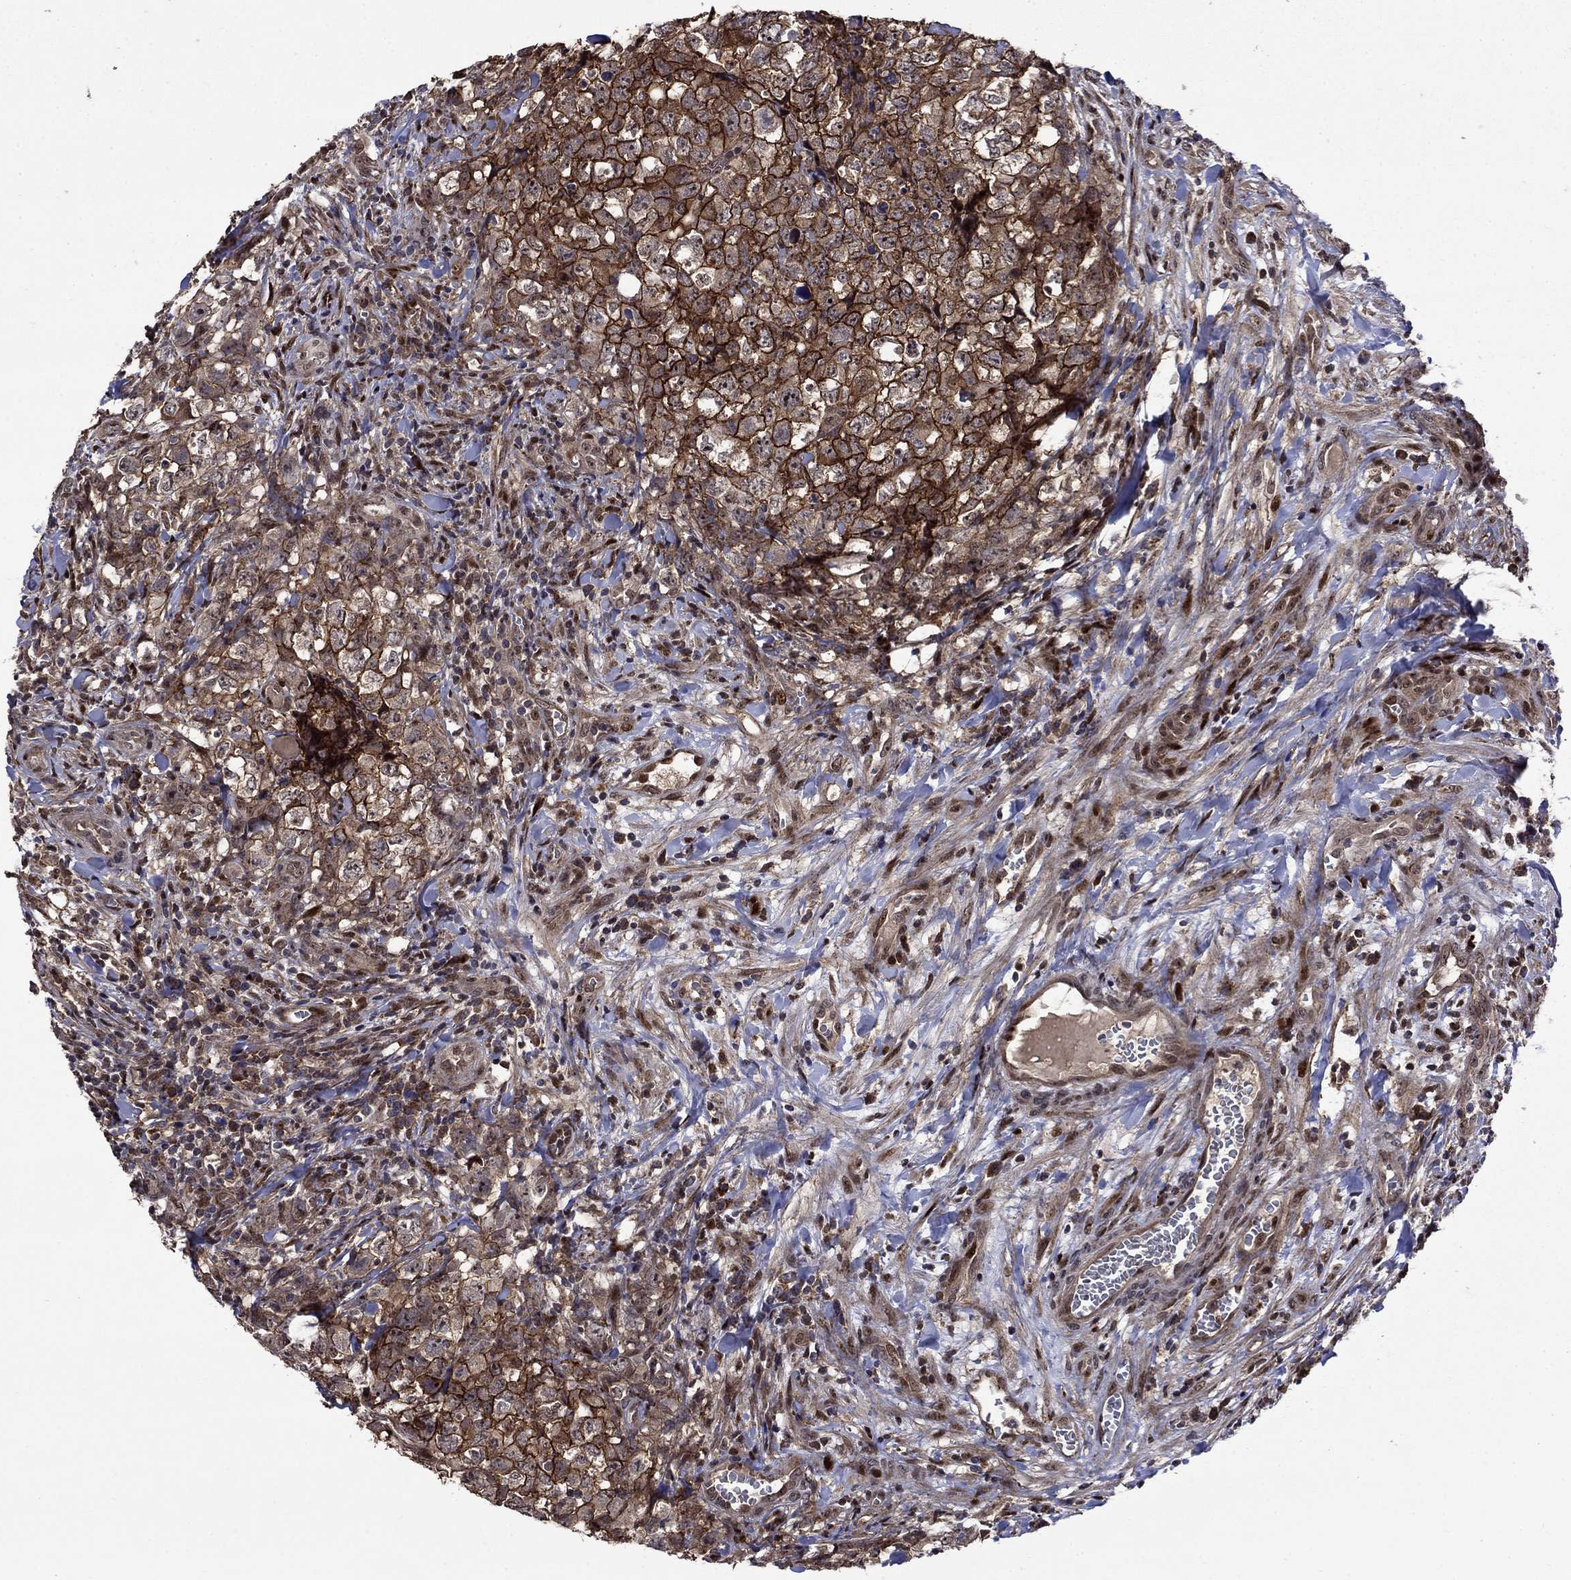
{"staining": {"intensity": "strong", "quantity": "25%-75%", "location": "cytoplasmic/membranous"}, "tissue": "testis cancer", "cell_type": "Tumor cells", "image_type": "cancer", "snomed": [{"axis": "morphology", "description": "Carcinoma, Embryonal, NOS"}, {"axis": "topography", "description": "Testis"}], "caption": "Embryonal carcinoma (testis) stained with IHC reveals strong cytoplasmic/membranous staining in about 25%-75% of tumor cells.", "gene": "AGTPBP1", "patient": {"sex": "male", "age": 23}}